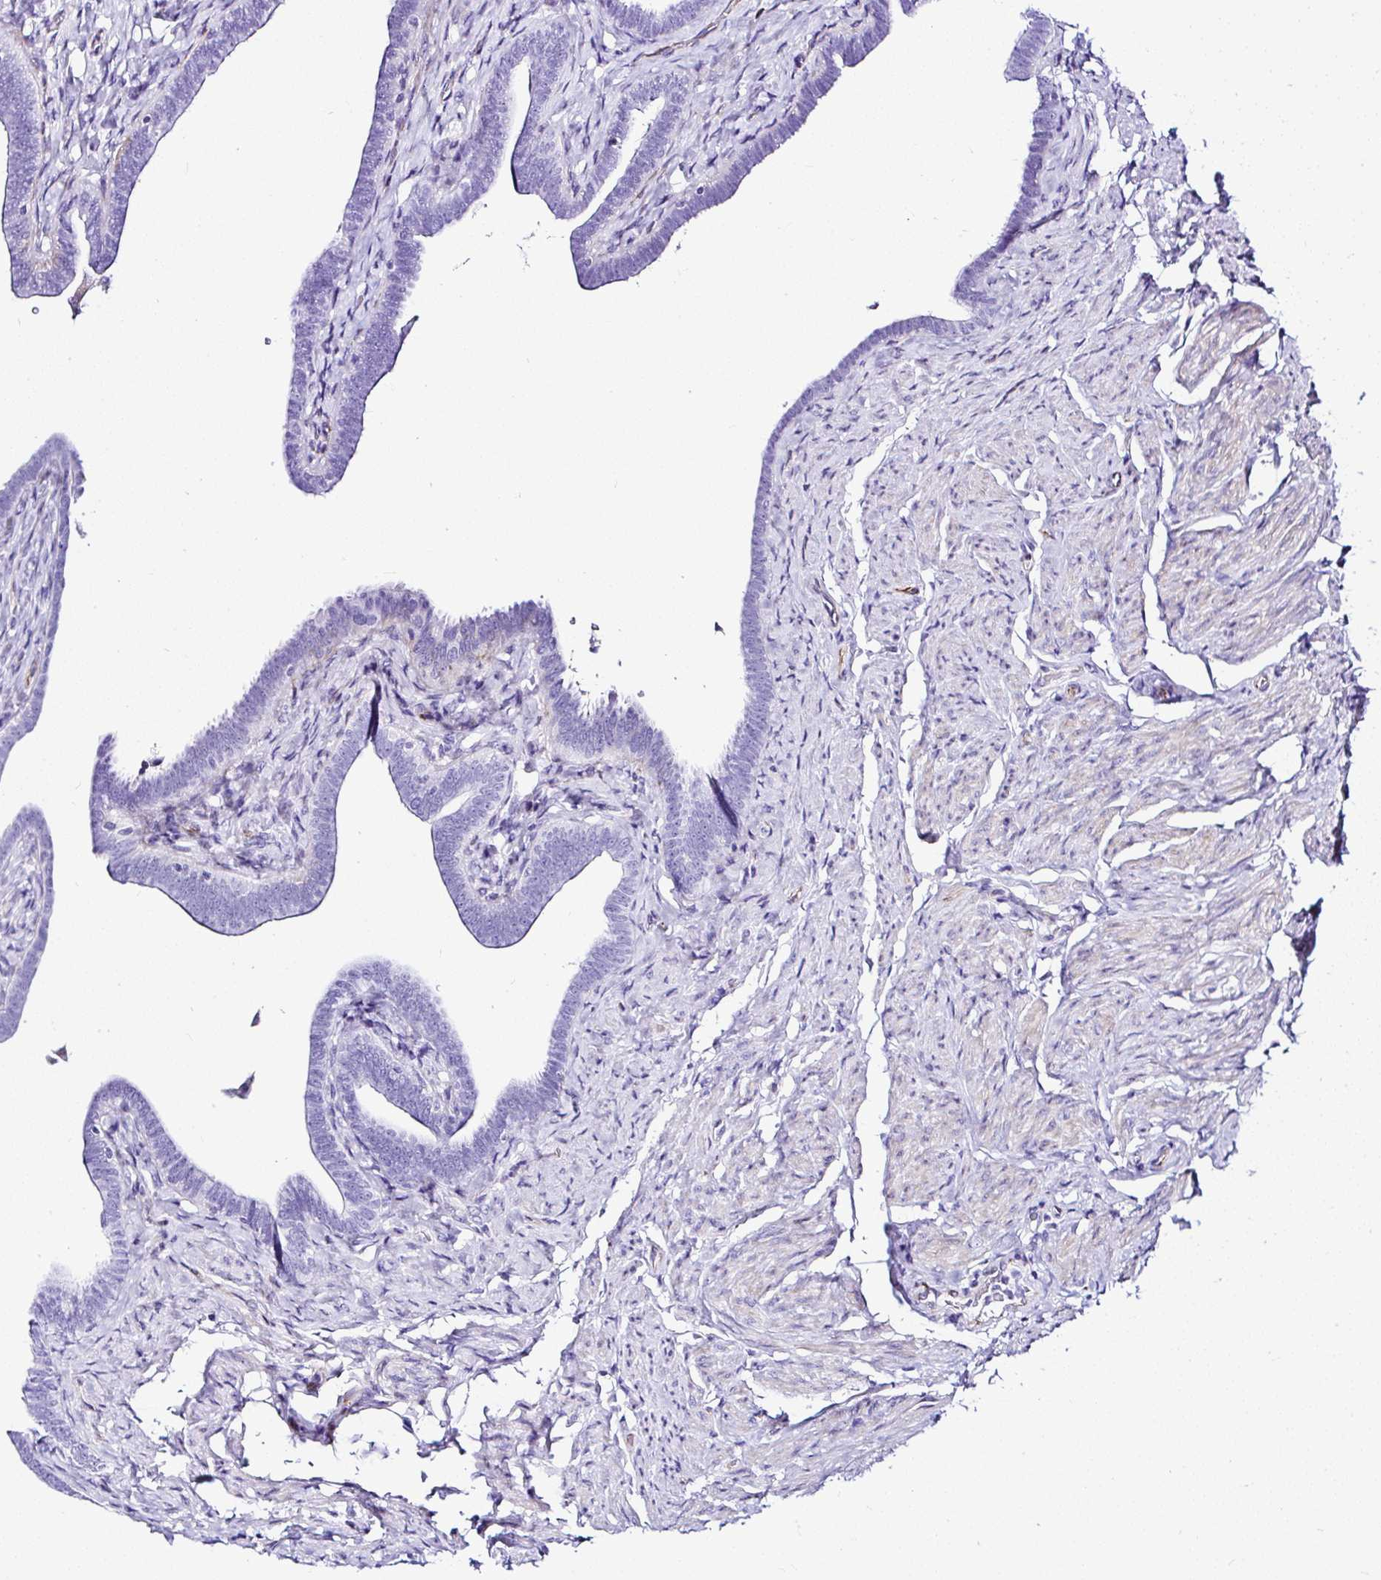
{"staining": {"intensity": "negative", "quantity": "none", "location": "none"}, "tissue": "fallopian tube", "cell_type": "Glandular cells", "image_type": "normal", "snomed": [{"axis": "morphology", "description": "Normal tissue, NOS"}, {"axis": "topography", "description": "Fallopian tube"}], "caption": "Human fallopian tube stained for a protein using IHC demonstrates no expression in glandular cells.", "gene": "DEPDC5", "patient": {"sex": "female", "age": 69}}